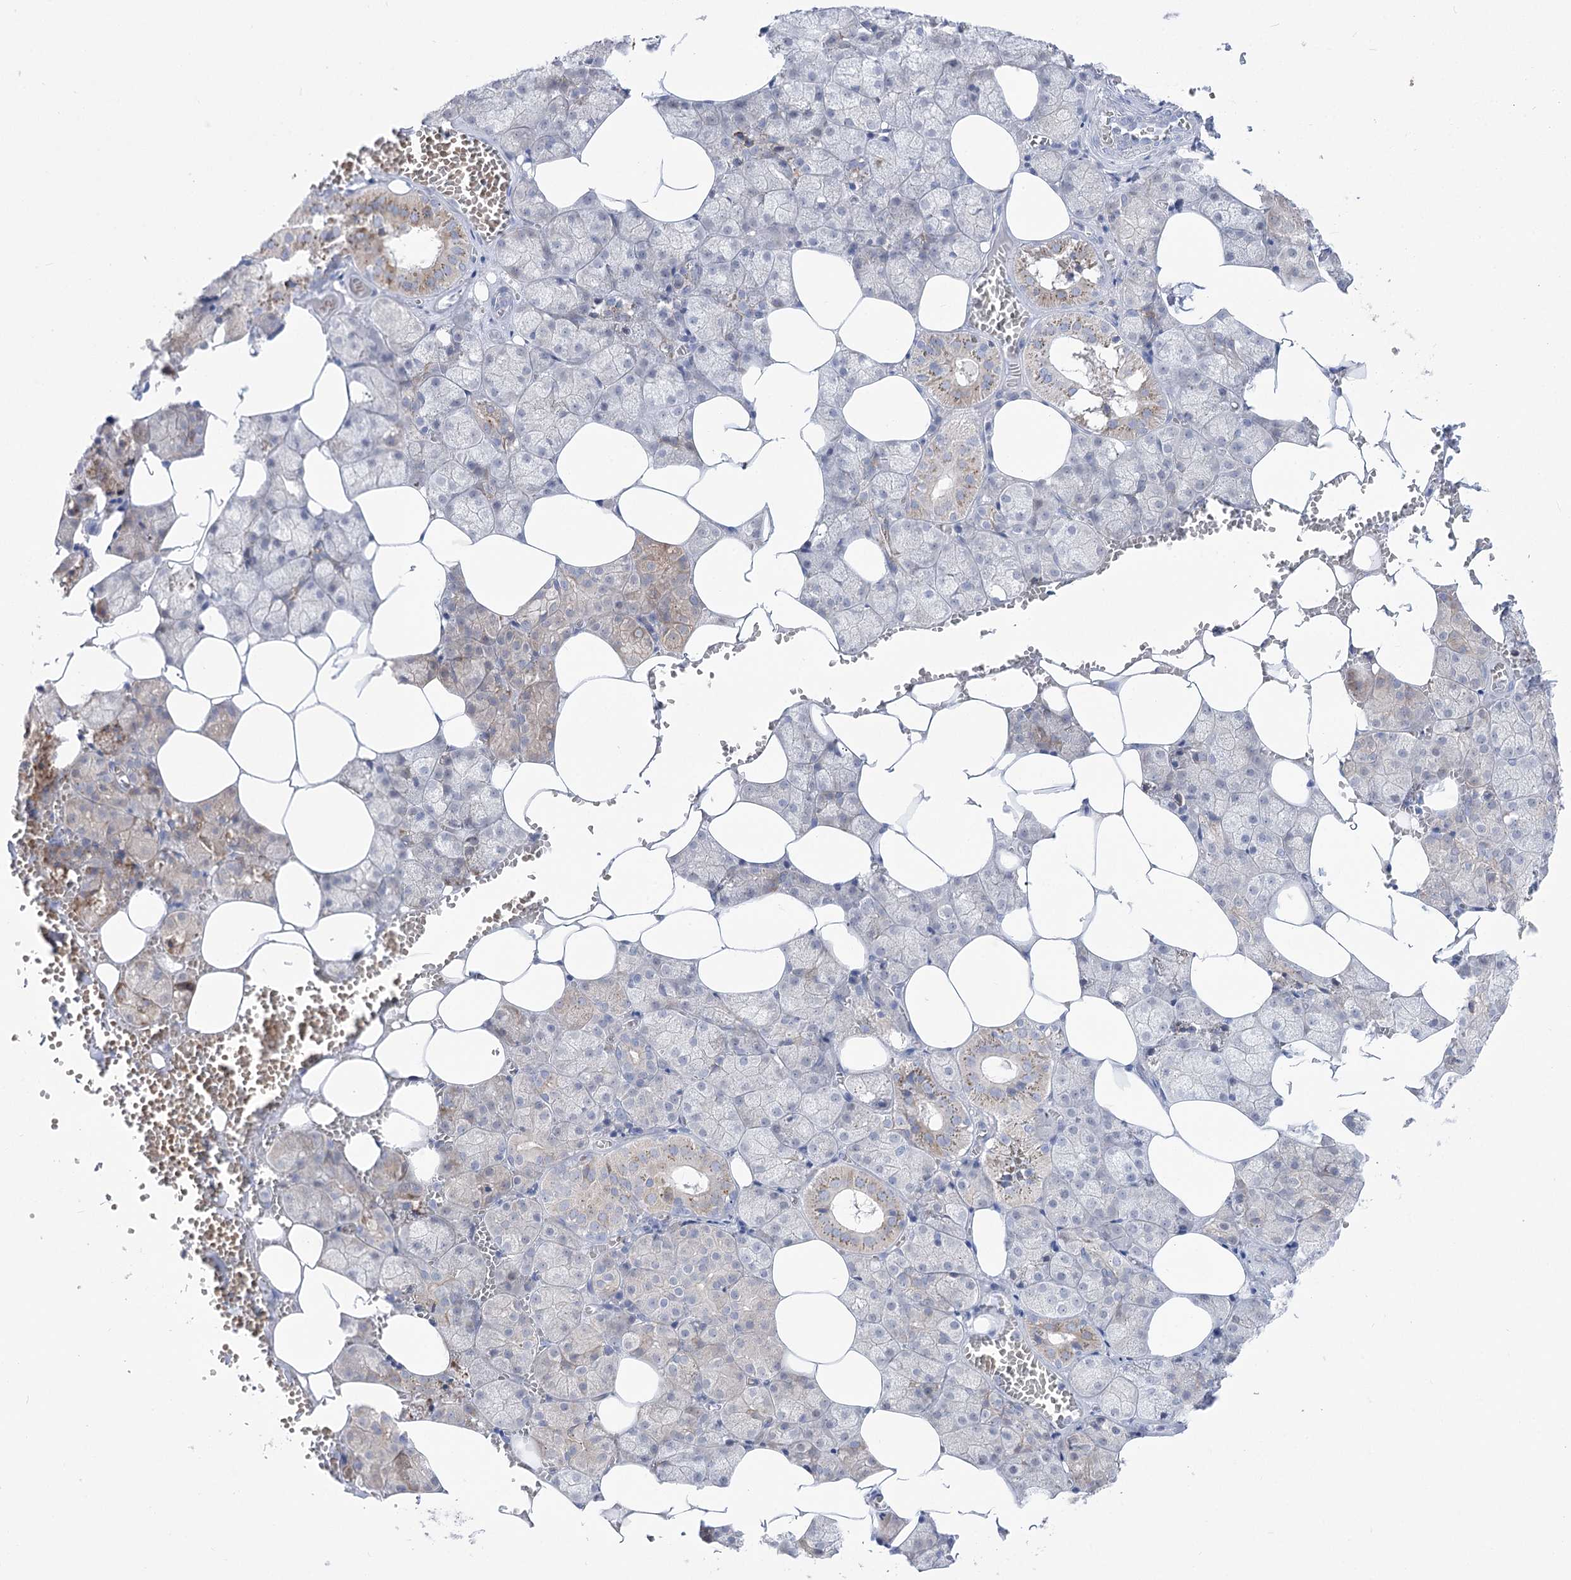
{"staining": {"intensity": "weak", "quantity": "25%-75%", "location": "cytoplasmic/membranous"}, "tissue": "salivary gland", "cell_type": "Glandular cells", "image_type": "normal", "snomed": [{"axis": "morphology", "description": "Normal tissue, NOS"}, {"axis": "topography", "description": "Salivary gland"}], "caption": "Weak cytoplasmic/membranous protein positivity is seen in about 25%-75% of glandular cells in salivary gland.", "gene": "SIAE", "patient": {"sex": "male", "age": 62}}